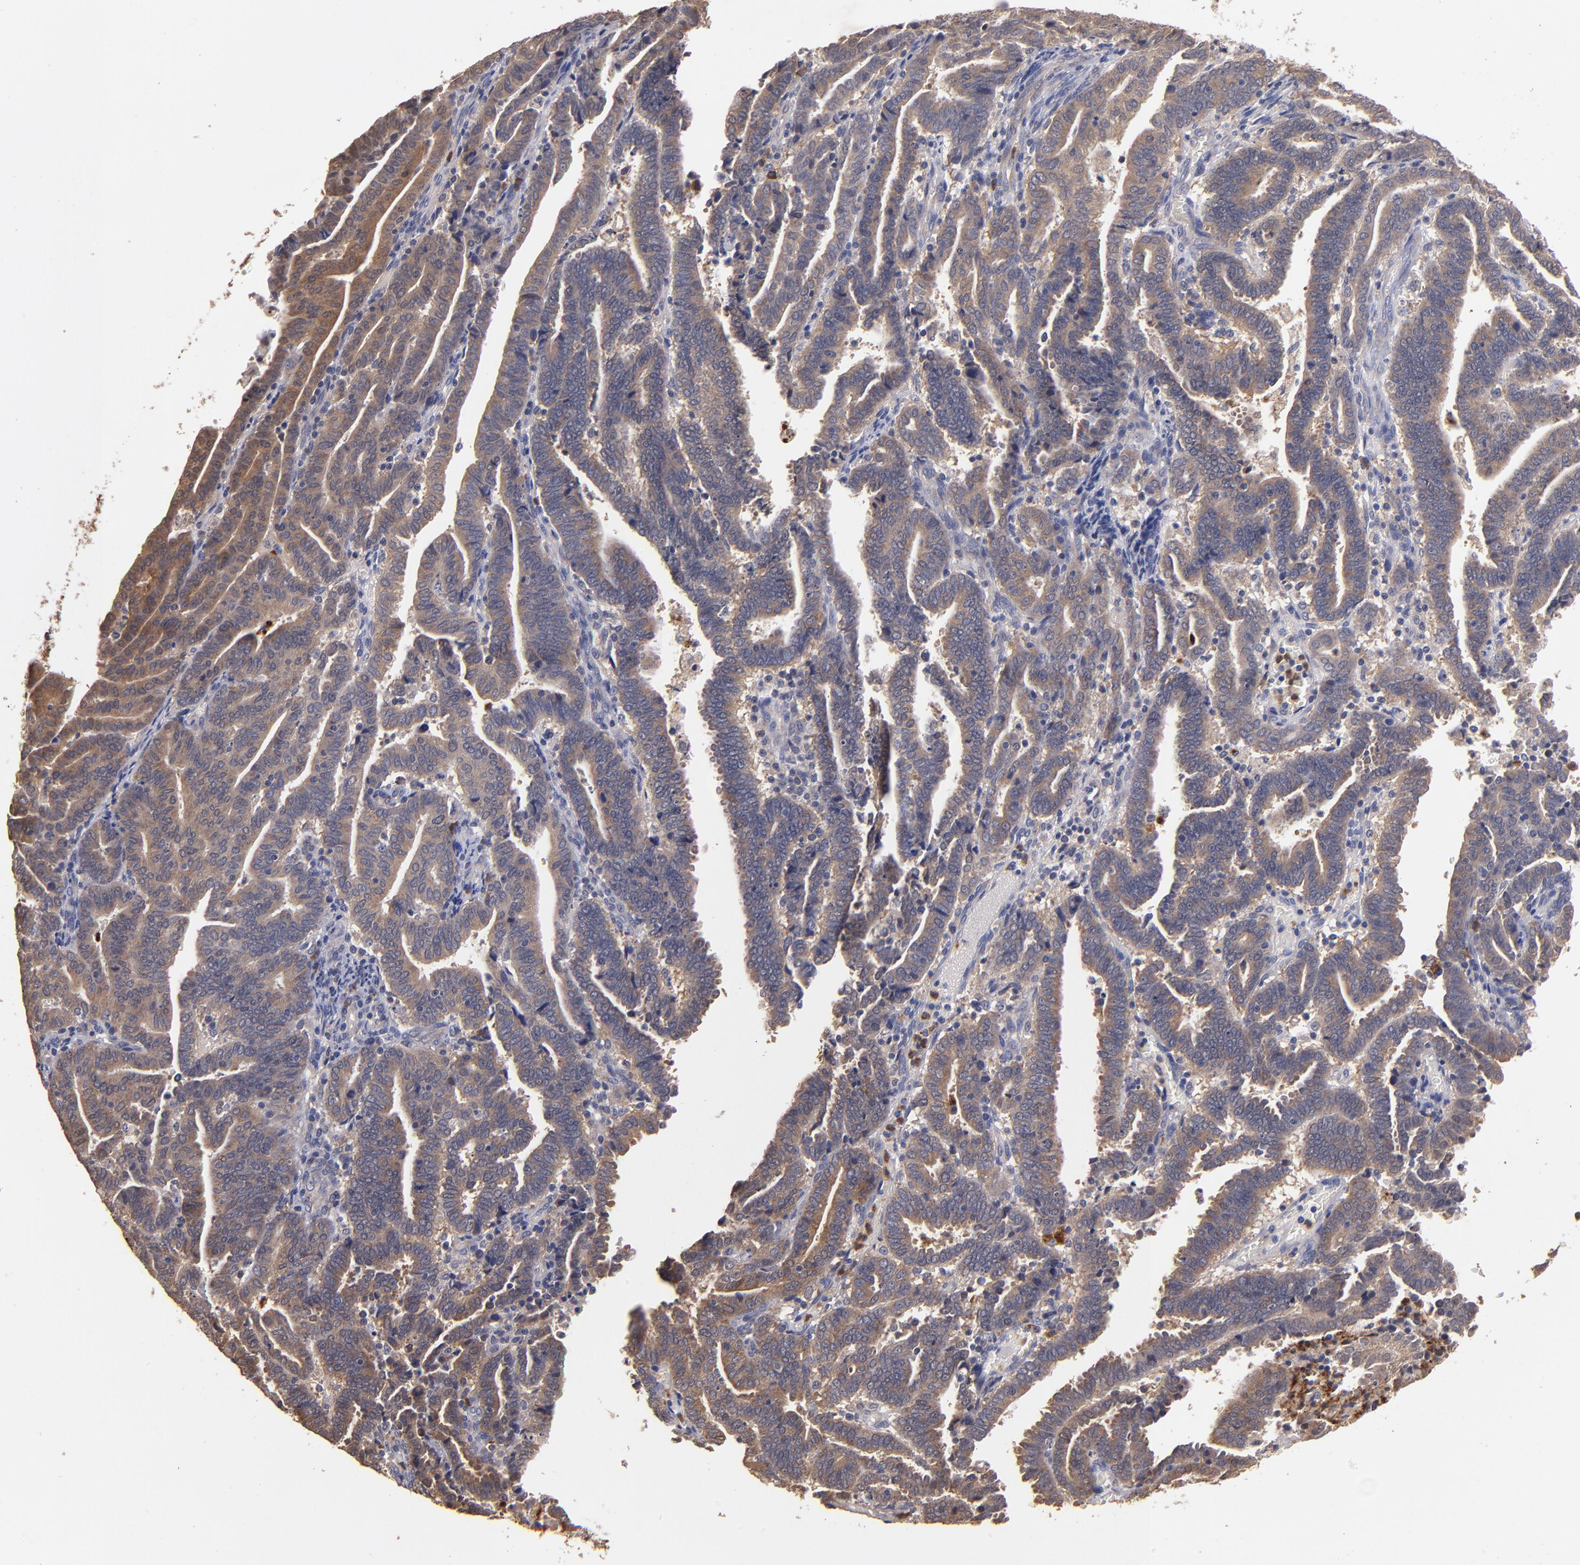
{"staining": {"intensity": "weak", "quantity": ">75%", "location": "cytoplasmic/membranous"}, "tissue": "endometrial cancer", "cell_type": "Tumor cells", "image_type": "cancer", "snomed": [{"axis": "morphology", "description": "Adenocarcinoma, NOS"}, {"axis": "topography", "description": "Uterus"}], "caption": "Immunohistochemistry (IHC) staining of adenocarcinoma (endometrial), which reveals low levels of weak cytoplasmic/membranous positivity in approximately >75% of tumor cells indicating weak cytoplasmic/membranous protein positivity. The staining was performed using DAB (3,3'-diaminobenzidine) (brown) for protein detection and nuclei were counterstained in hematoxylin (blue).", "gene": "TTLL12", "patient": {"sex": "female", "age": 83}}